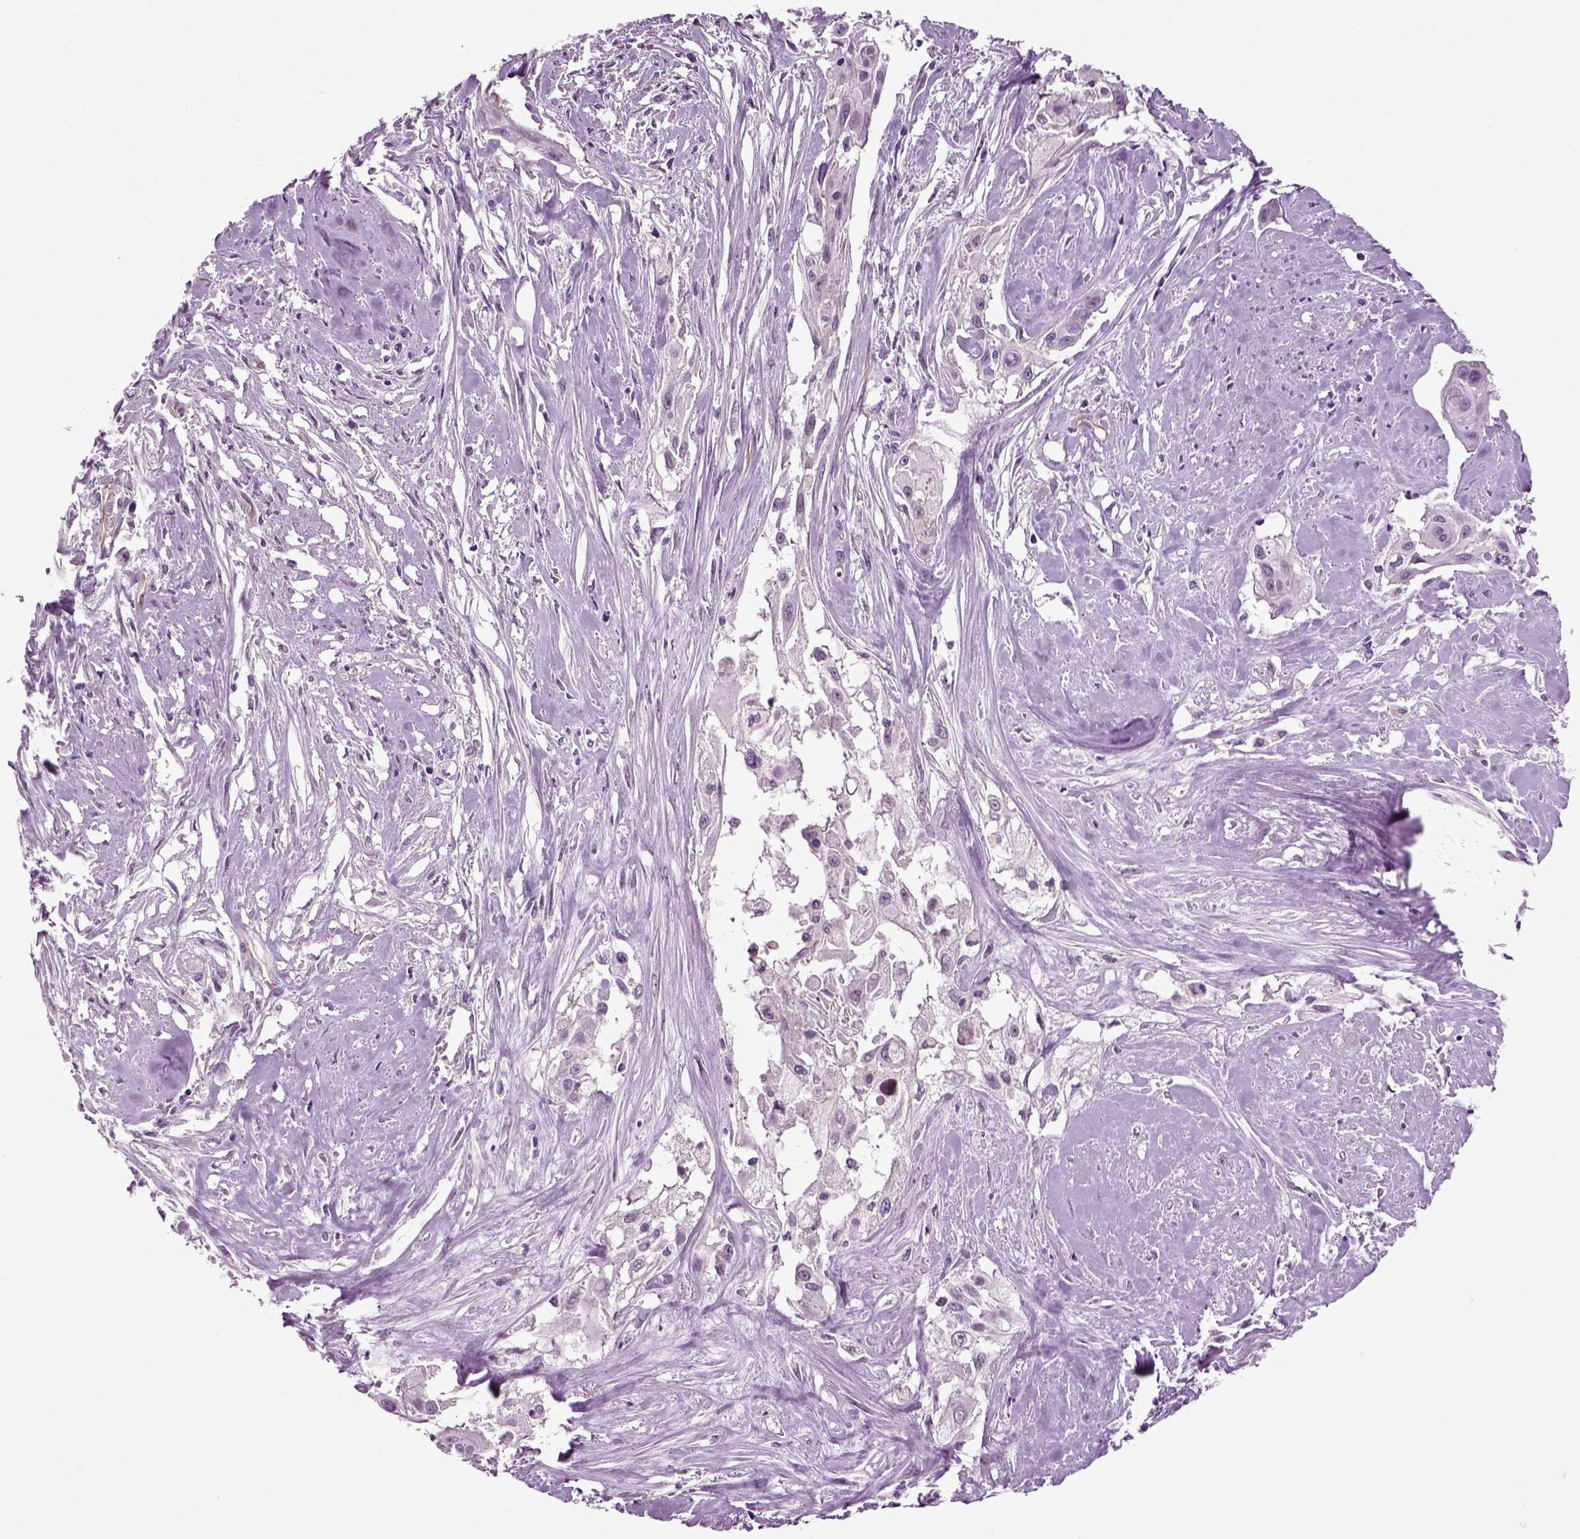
{"staining": {"intensity": "negative", "quantity": "none", "location": "none"}, "tissue": "cervical cancer", "cell_type": "Tumor cells", "image_type": "cancer", "snomed": [{"axis": "morphology", "description": "Squamous cell carcinoma, NOS"}, {"axis": "topography", "description": "Cervix"}], "caption": "This photomicrograph is of cervical squamous cell carcinoma stained with immunohistochemistry (IHC) to label a protein in brown with the nuclei are counter-stained blue. There is no staining in tumor cells. Brightfield microscopy of immunohistochemistry stained with DAB (3,3'-diaminobenzidine) (brown) and hematoxylin (blue), captured at high magnification.", "gene": "COL9A2", "patient": {"sex": "female", "age": 49}}